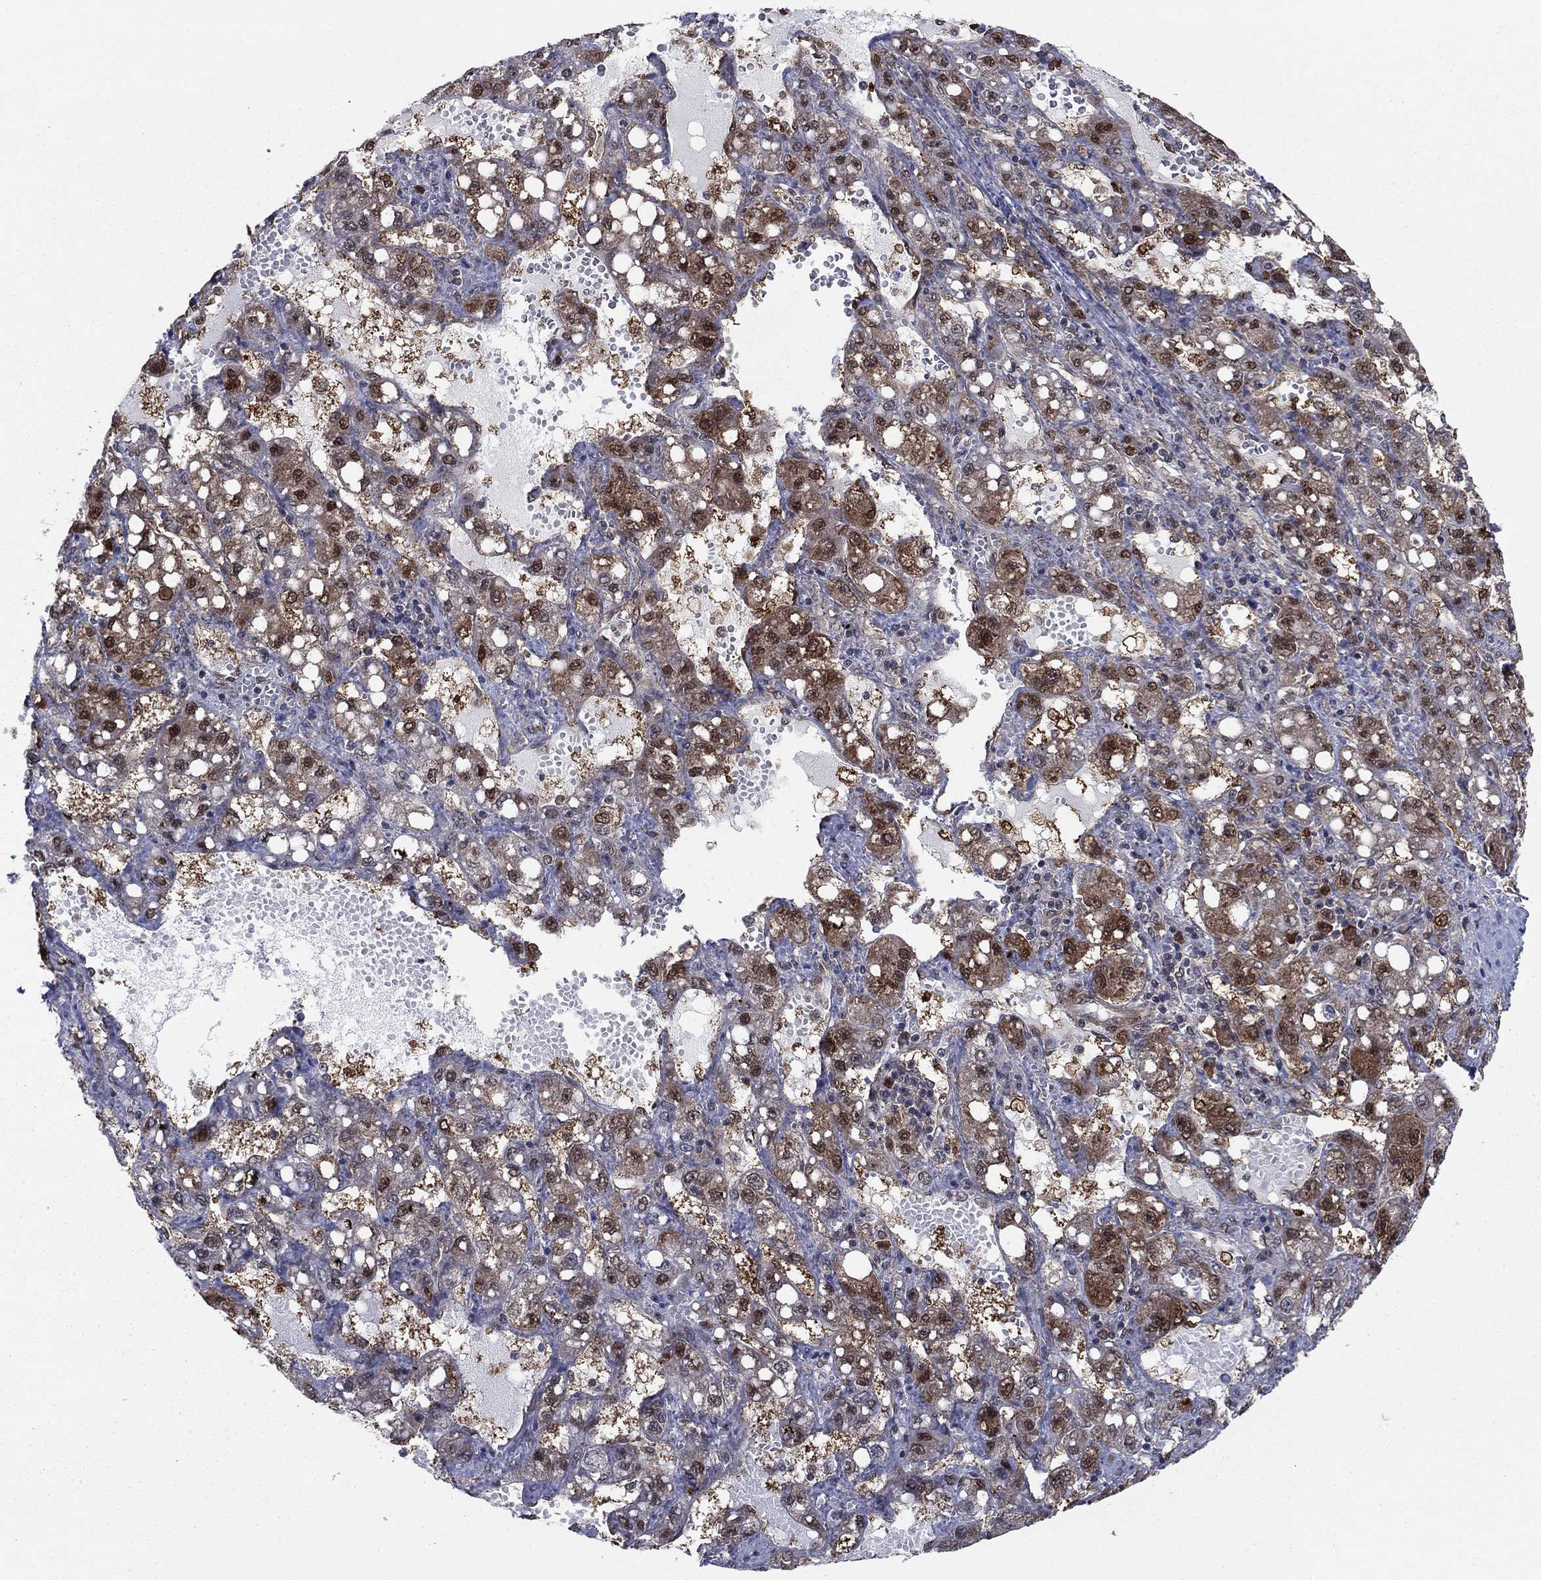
{"staining": {"intensity": "moderate", "quantity": "25%-75%", "location": "cytoplasmic/membranous"}, "tissue": "liver cancer", "cell_type": "Tumor cells", "image_type": "cancer", "snomed": [{"axis": "morphology", "description": "Carcinoma, Hepatocellular, NOS"}, {"axis": "topography", "description": "Liver"}], "caption": "Brown immunohistochemical staining in hepatocellular carcinoma (liver) demonstrates moderate cytoplasmic/membranous staining in about 25%-75% of tumor cells. (Stains: DAB (3,3'-diaminobenzidine) in brown, nuclei in blue, Microscopy: brightfield microscopy at high magnification).", "gene": "FKBP4", "patient": {"sex": "female", "age": 65}}